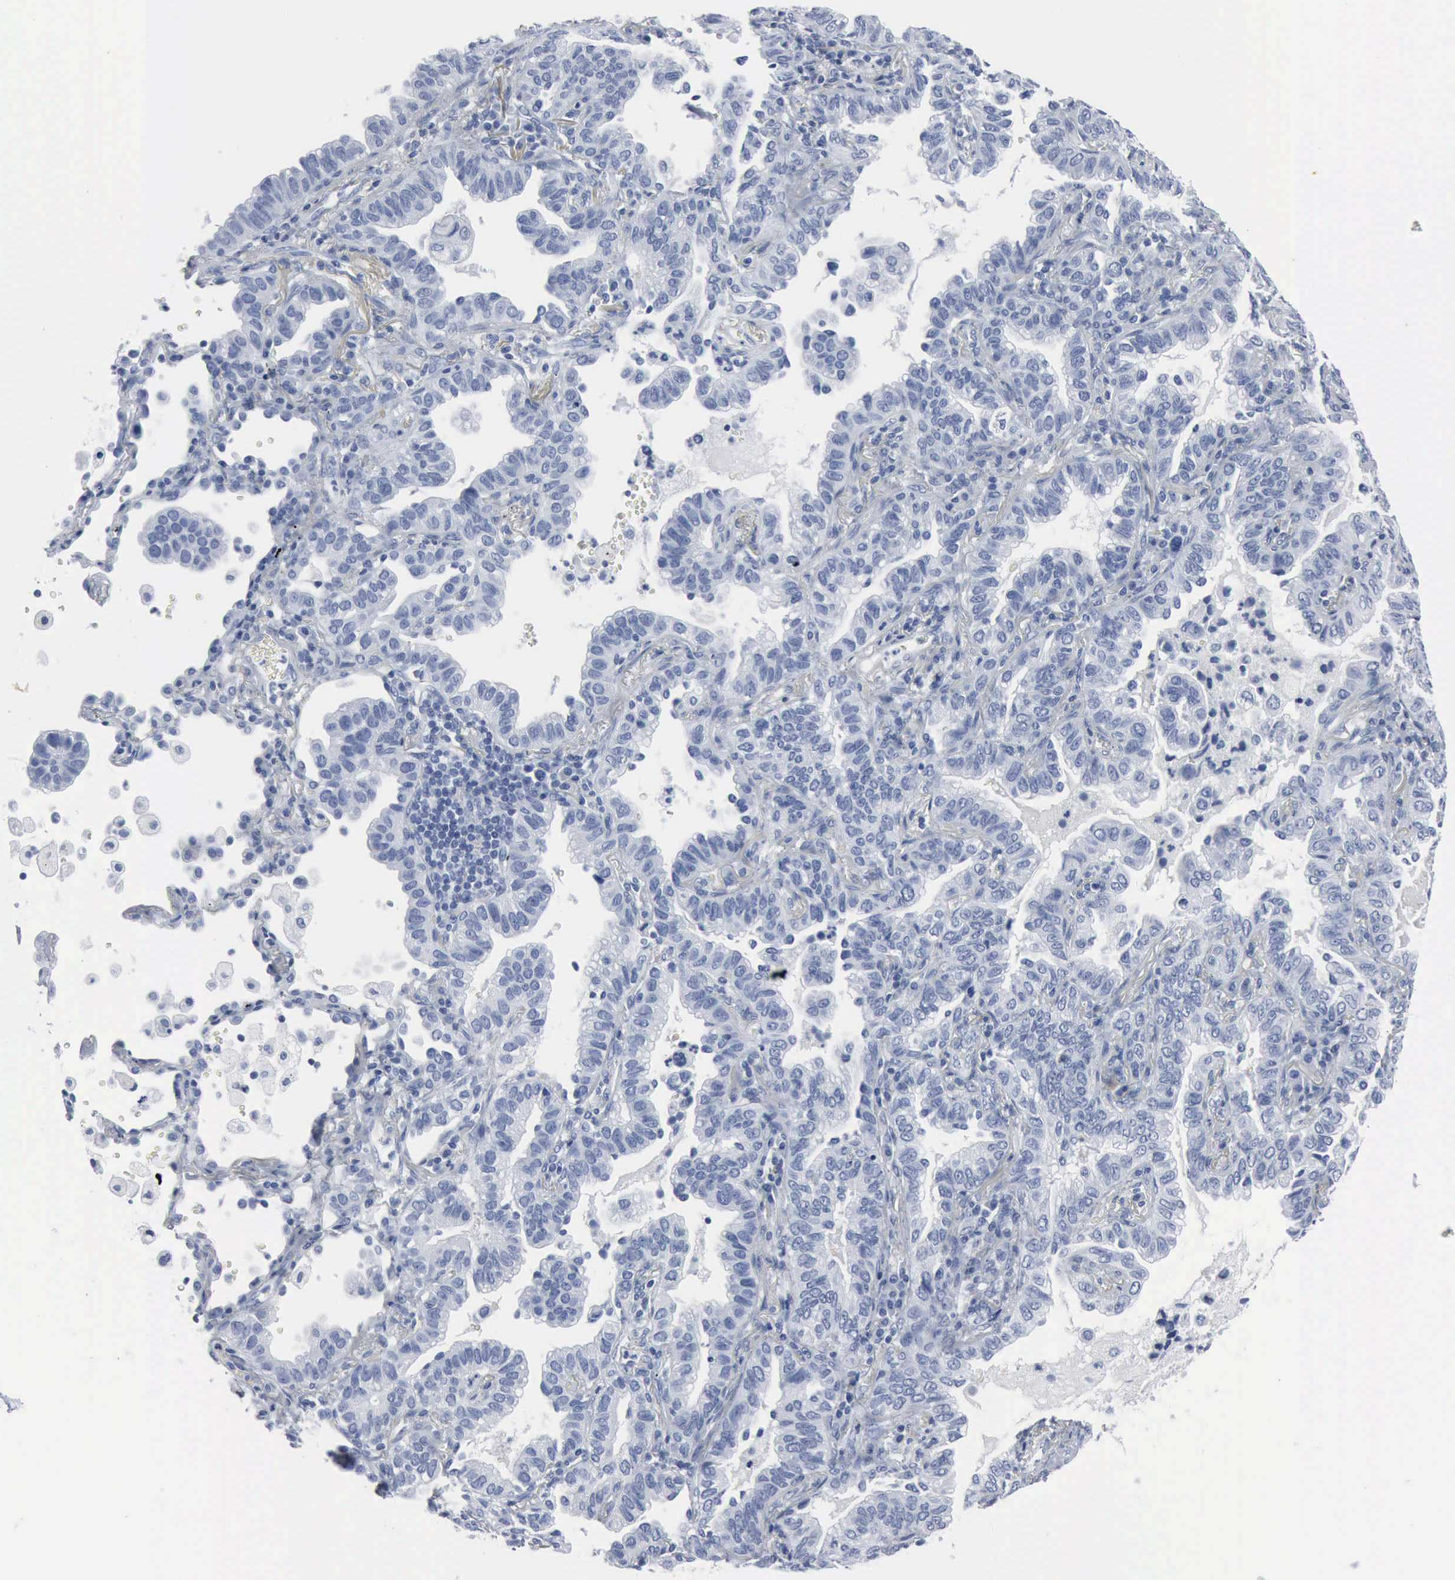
{"staining": {"intensity": "negative", "quantity": "none", "location": "none"}, "tissue": "lung cancer", "cell_type": "Tumor cells", "image_type": "cancer", "snomed": [{"axis": "morphology", "description": "Adenocarcinoma, NOS"}, {"axis": "topography", "description": "Lung"}], "caption": "IHC of human lung cancer (adenocarcinoma) shows no expression in tumor cells.", "gene": "DMD", "patient": {"sex": "female", "age": 50}}